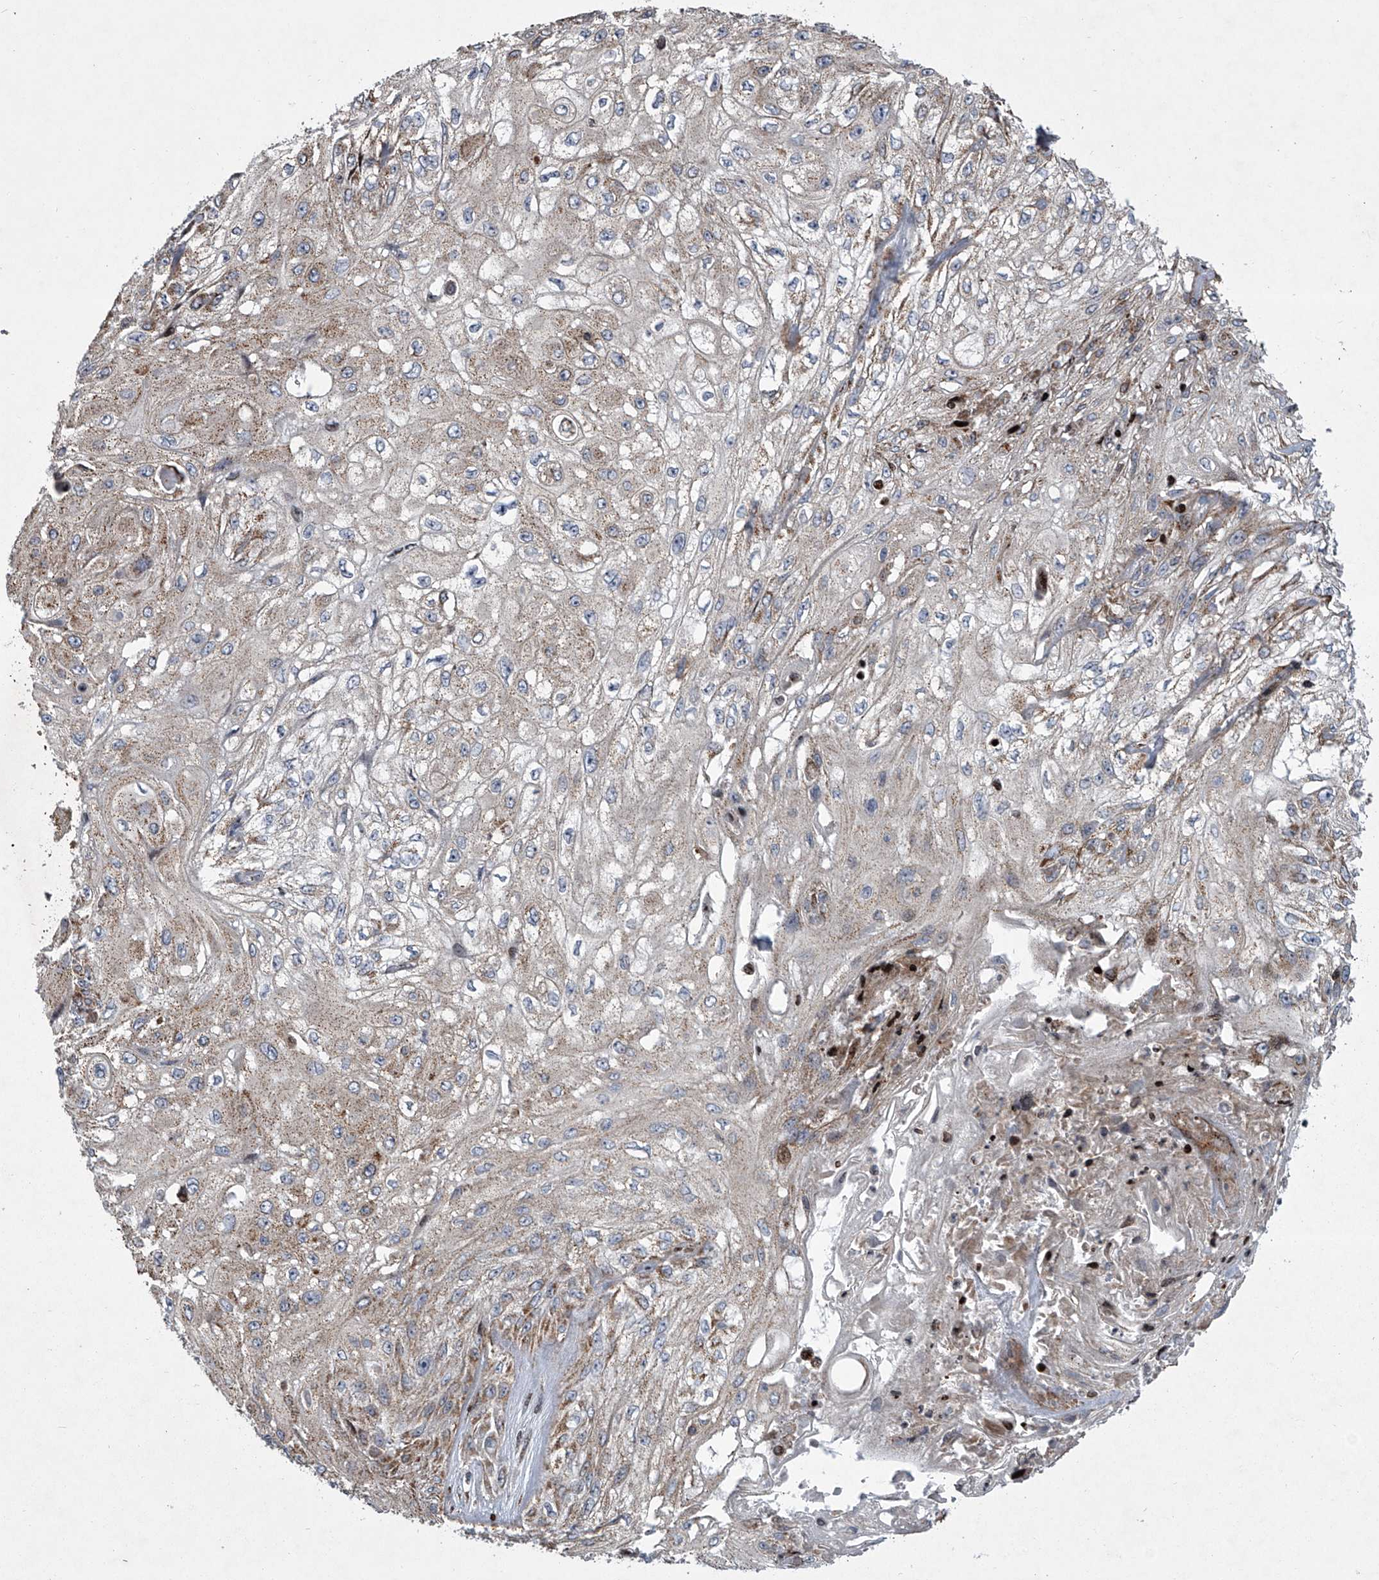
{"staining": {"intensity": "moderate", "quantity": "<25%", "location": "cytoplasmic/membranous"}, "tissue": "skin cancer", "cell_type": "Tumor cells", "image_type": "cancer", "snomed": [{"axis": "morphology", "description": "Squamous cell carcinoma, NOS"}, {"axis": "morphology", "description": "Squamous cell carcinoma, metastatic, NOS"}, {"axis": "topography", "description": "Skin"}, {"axis": "topography", "description": "Lymph node"}], "caption": "DAB (3,3'-diaminobenzidine) immunohistochemical staining of skin metastatic squamous cell carcinoma reveals moderate cytoplasmic/membranous protein expression in about <25% of tumor cells.", "gene": "STRADA", "patient": {"sex": "male", "age": 75}}